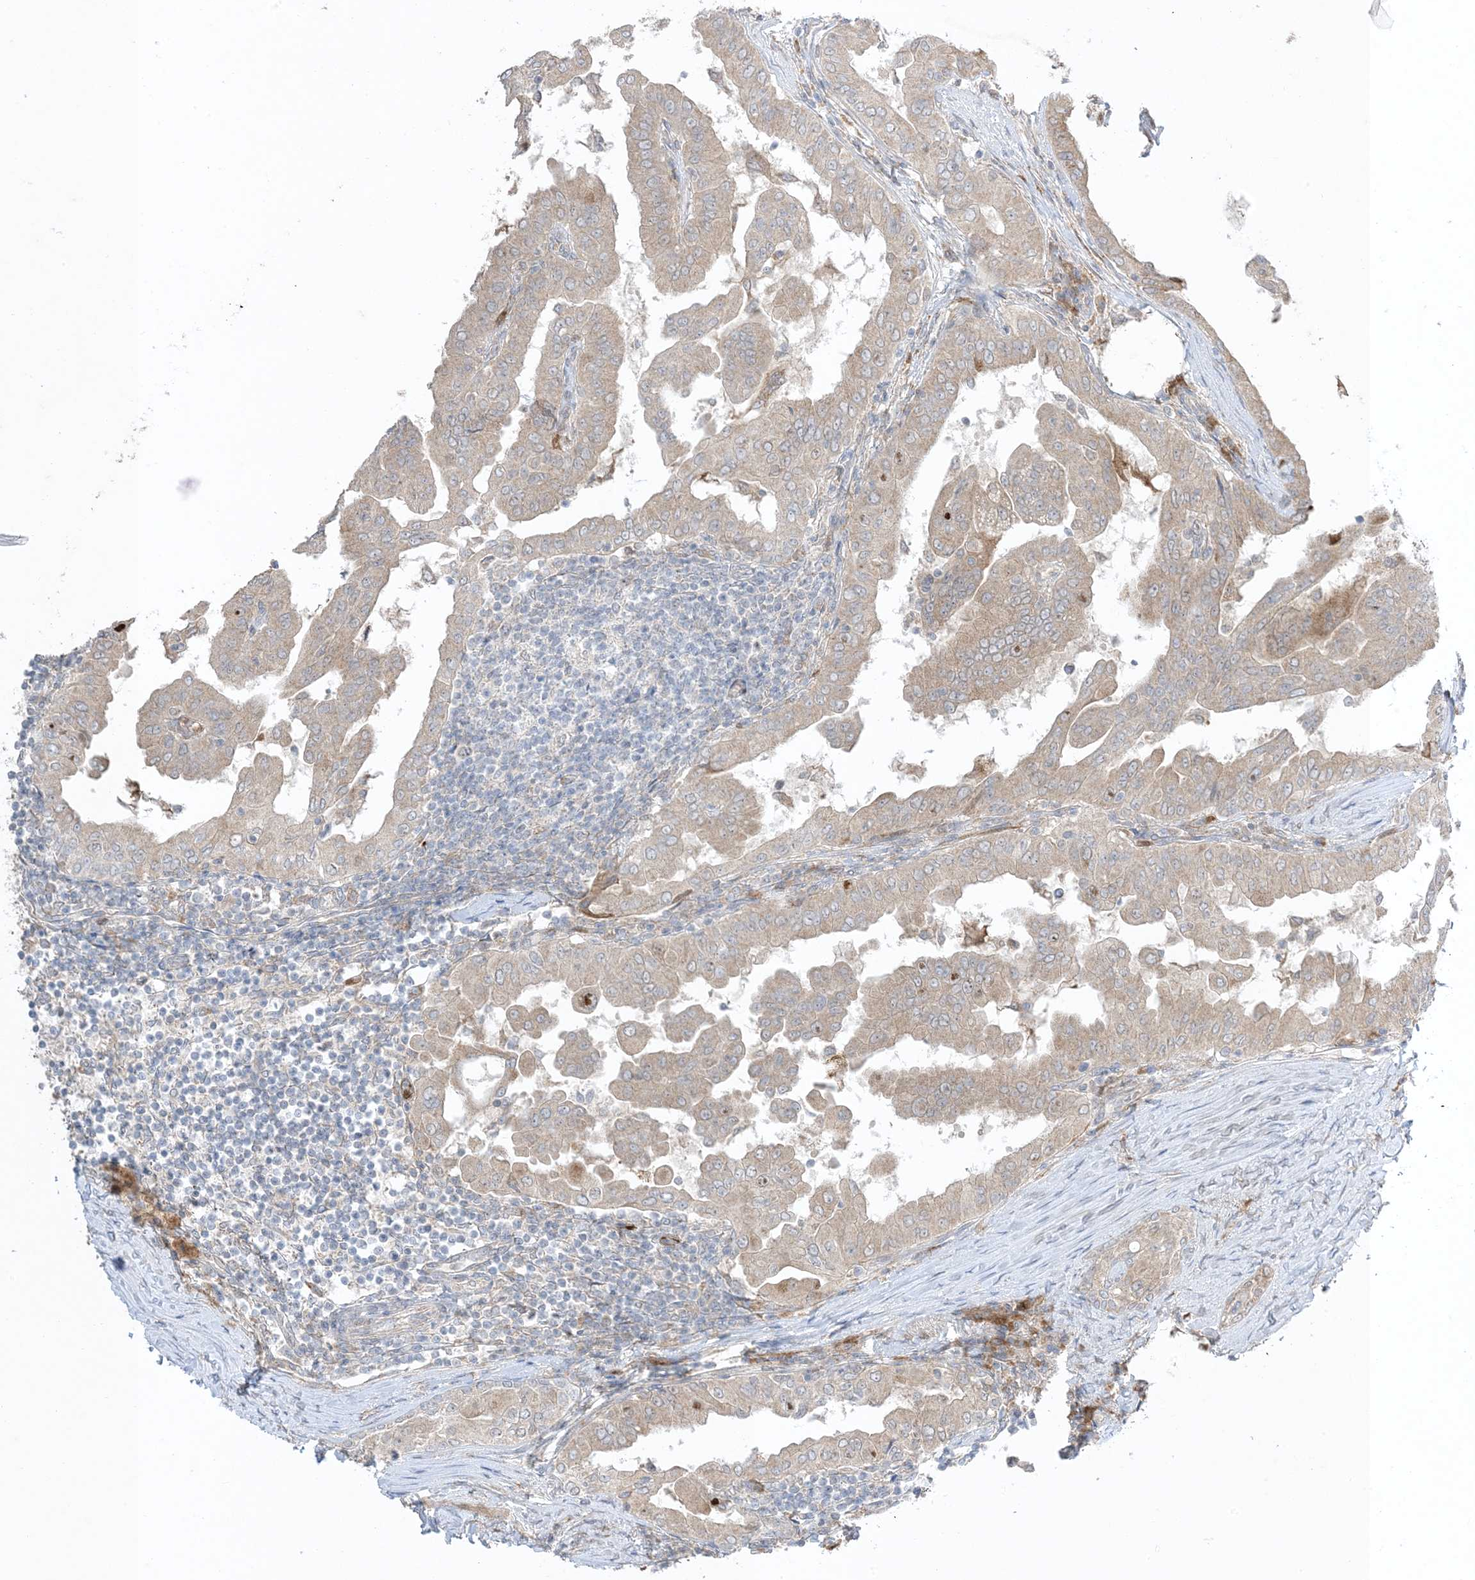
{"staining": {"intensity": "weak", "quantity": "25%-75%", "location": "cytoplasmic/membranous"}, "tissue": "thyroid cancer", "cell_type": "Tumor cells", "image_type": "cancer", "snomed": [{"axis": "morphology", "description": "Papillary adenocarcinoma, NOS"}, {"axis": "topography", "description": "Thyroid gland"}], "caption": "Thyroid cancer stained with immunohistochemistry (IHC) reveals weak cytoplasmic/membranous positivity in about 25%-75% of tumor cells. (DAB (3,3'-diaminobenzidine) = brown stain, brightfield microscopy at high magnification).", "gene": "ODC1", "patient": {"sex": "male", "age": 33}}